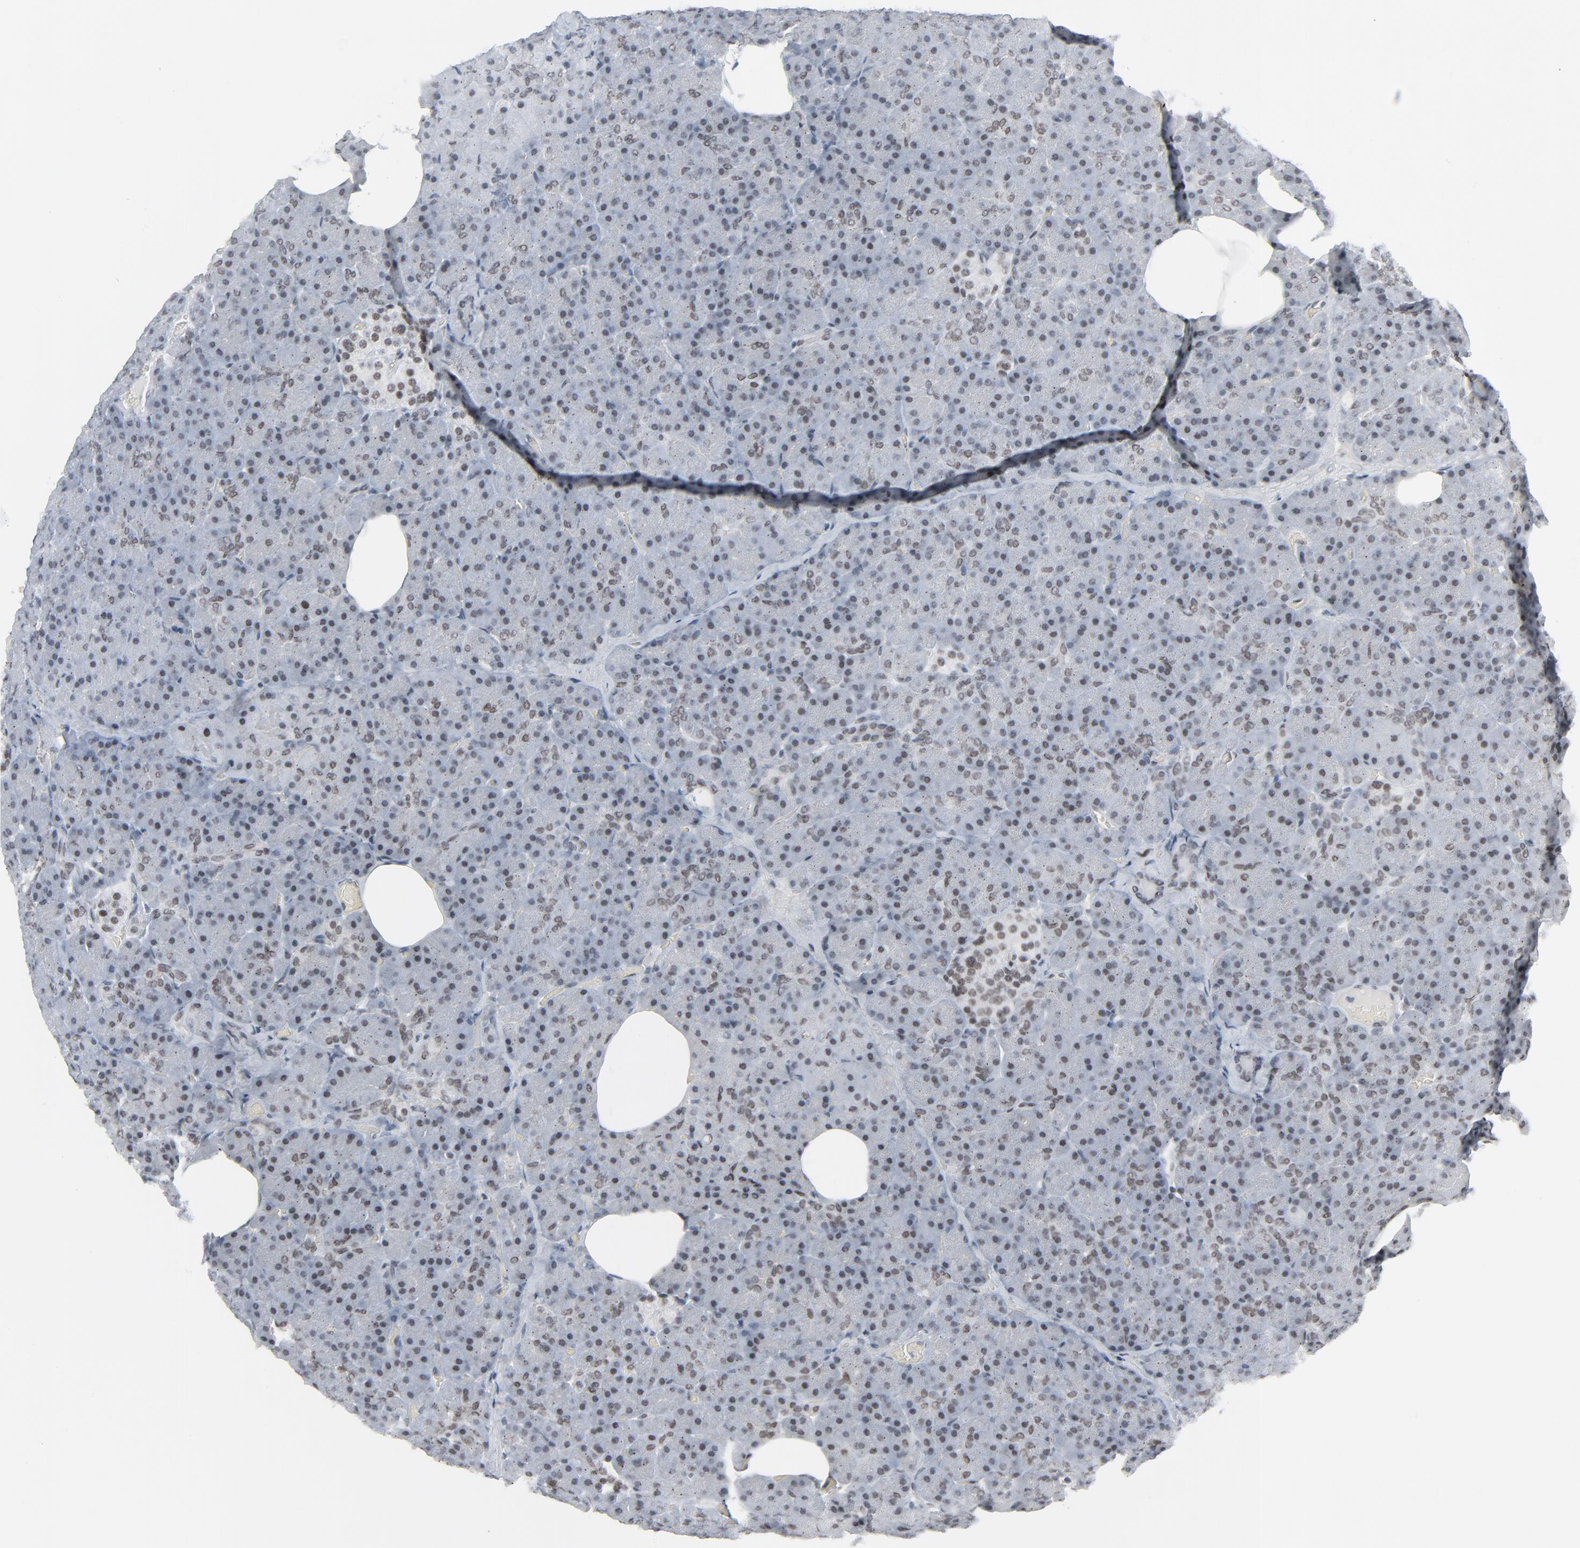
{"staining": {"intensity": "weak", "quantity": "<25%", "location": "nuclear"}, "tissue": "pancreas", "cell_type": "Exocrine glandular cells", "image_type": "normal", "snomed": [{"axis": "morphology", "description": "Normal tissue, NOS"}, {"axis": "topography", "description": "Pancreas"}], "caption": "Pancreas stained for a protein using immunohistochemistry (IHC) reveals no staining exocrine glandular cells.", "gene": "FBXO28", "patient": {"sex": "female", "age": 35}}